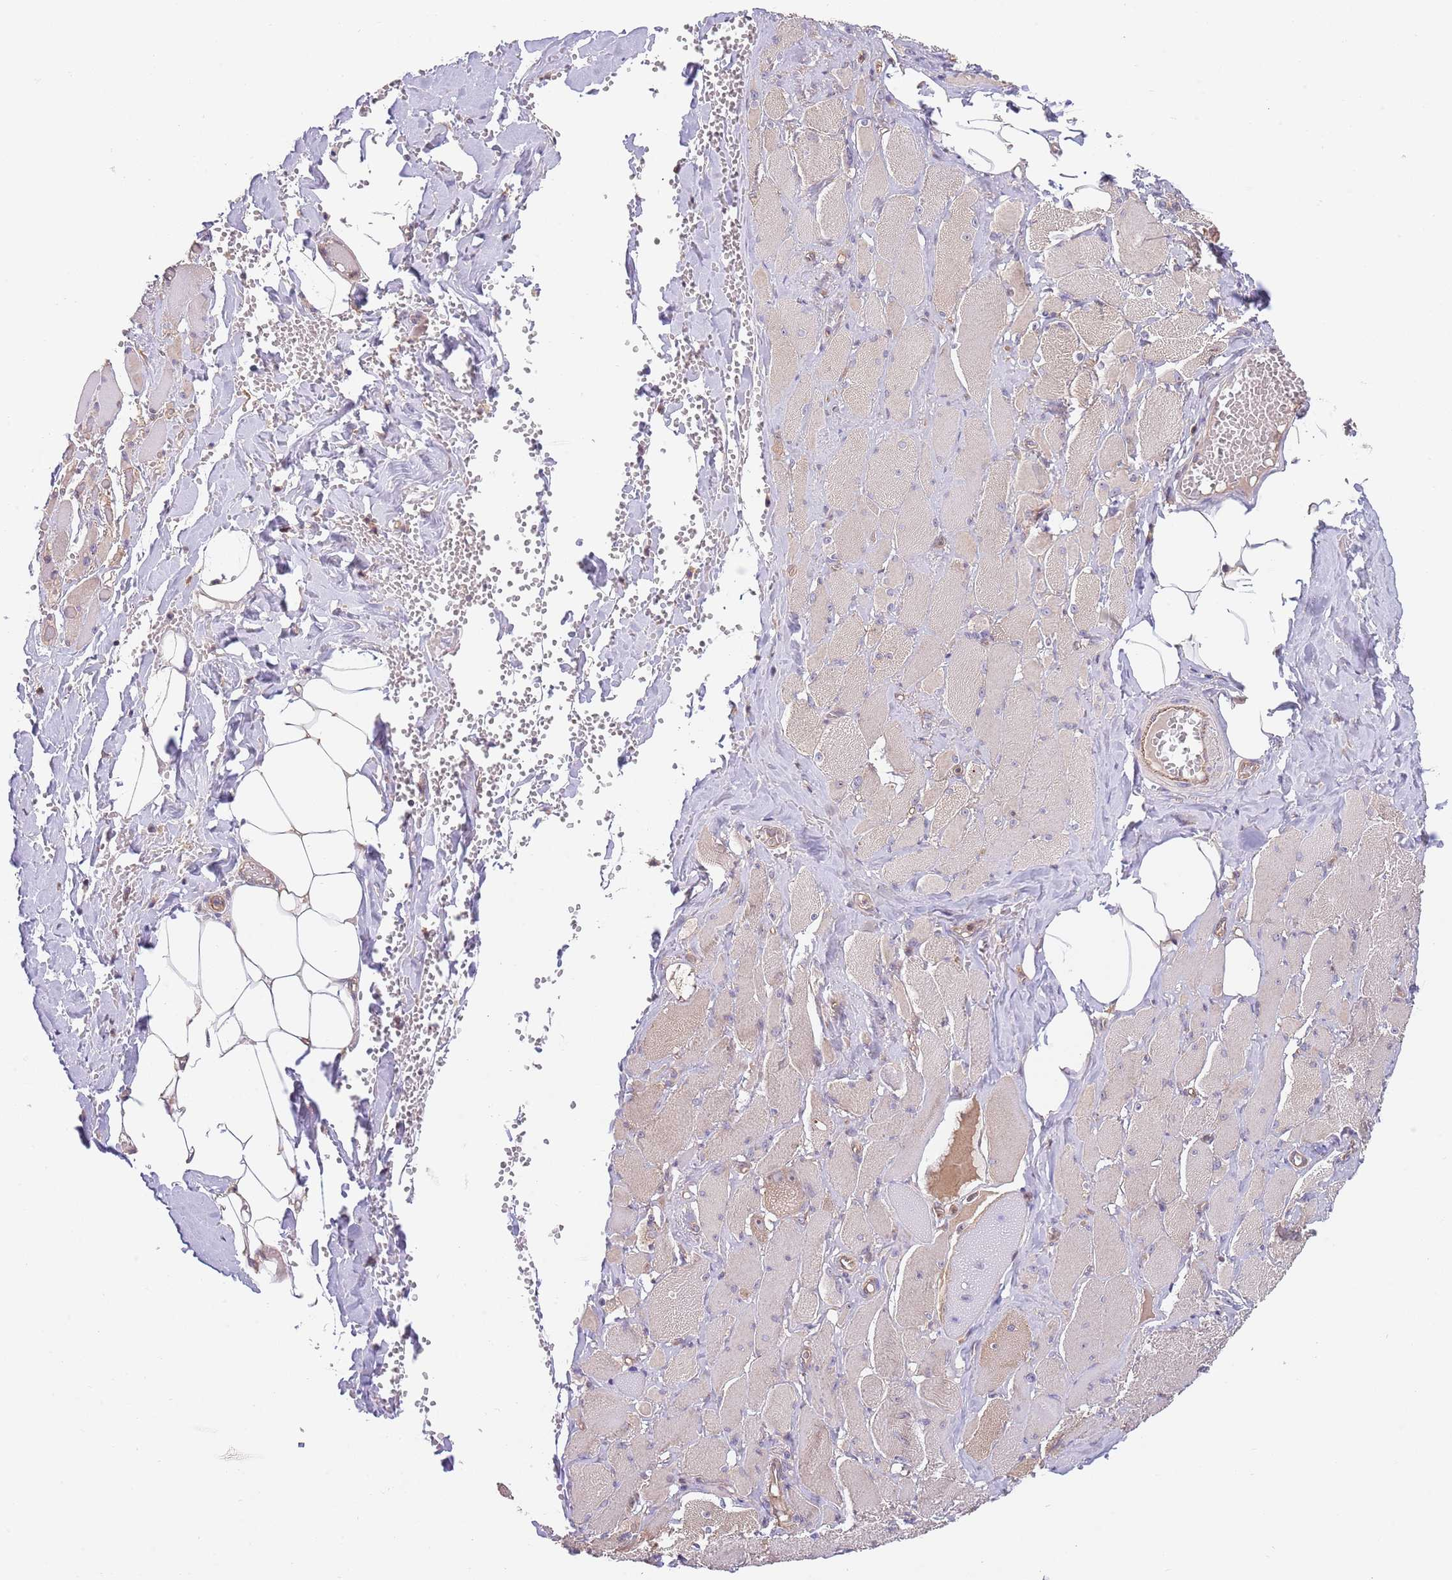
{"staining": {"intensity": "weak", "quantity": "25%-75%", "location": "cytoplasmic/membranous"}, "tissue": "skeletal muscle", "cell_type": "Myocytes", "image_type": "normal", "snomed": [{"axis": "morphology", "description": "Normal tissue, NOS"}, {"axis": "morphology", "description": "Basal cell carcinoma"}, {"axis": "topography", "description": "Skeletal muscle"}], "caption": "Immunohistochemistry photomicrograph of normal skeletal muscle: human skeletal muscle stained using immunohistochemistry (IHC) shows low levels of weak protein expression localized specifically in the cytoplasmic/membranous of myocytes, appearing as a cytoplasmic/membranous brown color.", "gene": "EIF3F", "patient": {"sex": "female", "age": 64}}